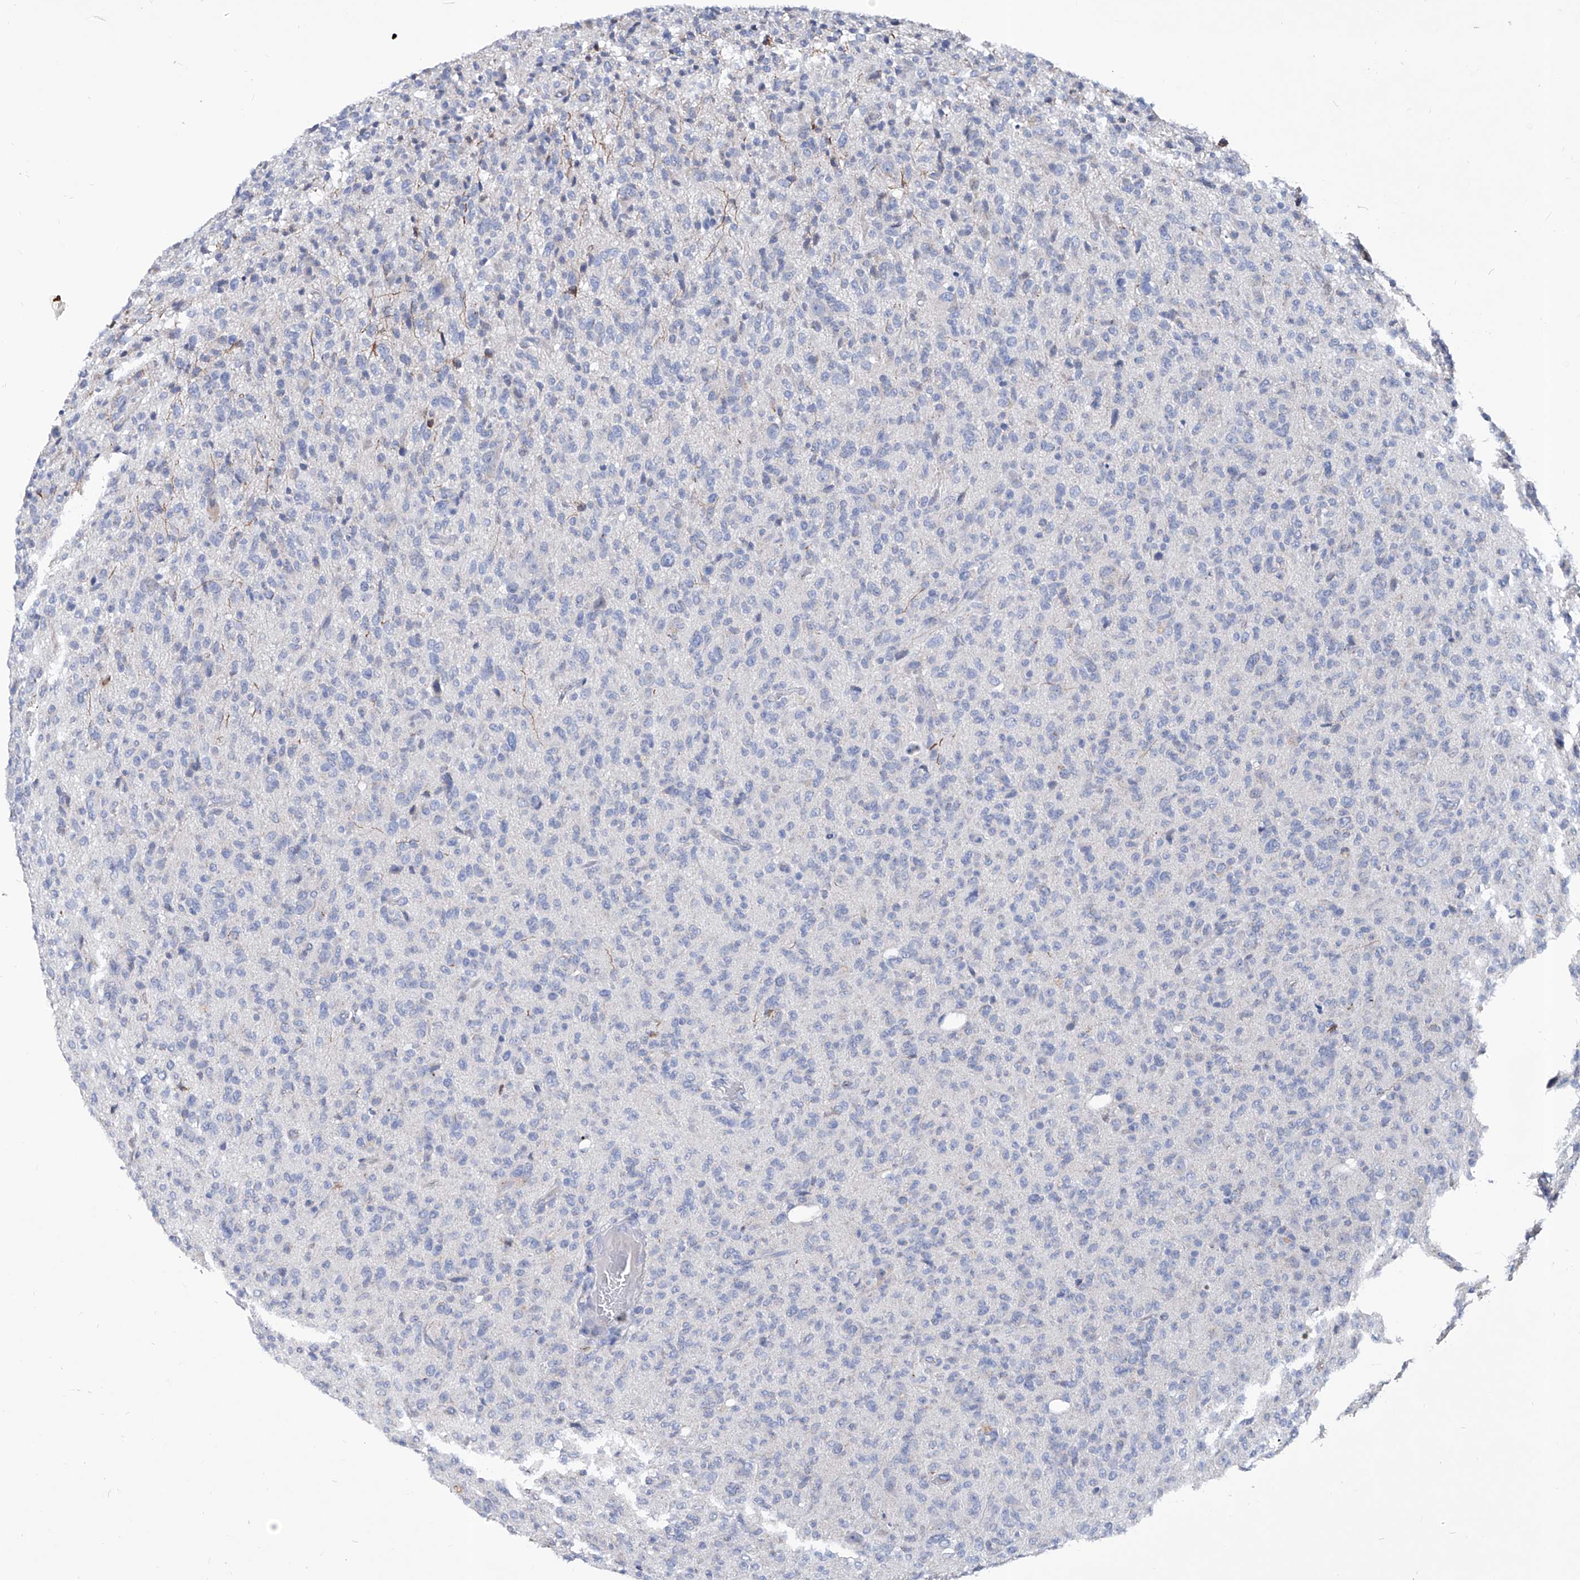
{"staining": {"intensity": "negative", "quantity": "none", "location": "none"}, "tissue": "glioma", "cell_type": "Tumor cells", "image_type": "cancer", "snomed": [{"axis": "morphology", "description": "Glioma, malignant, High grade"}, {"axis": "topography", "description": "Brain"}], "caption": "Glioma was stained to show a protein in brown. There is no significant positivity in tumor cells. (Immunohistochemistry, brightfield microscopy, high magnification).", "gene": "KLHL17", "patient": {"sex": "female", "age": 57}}